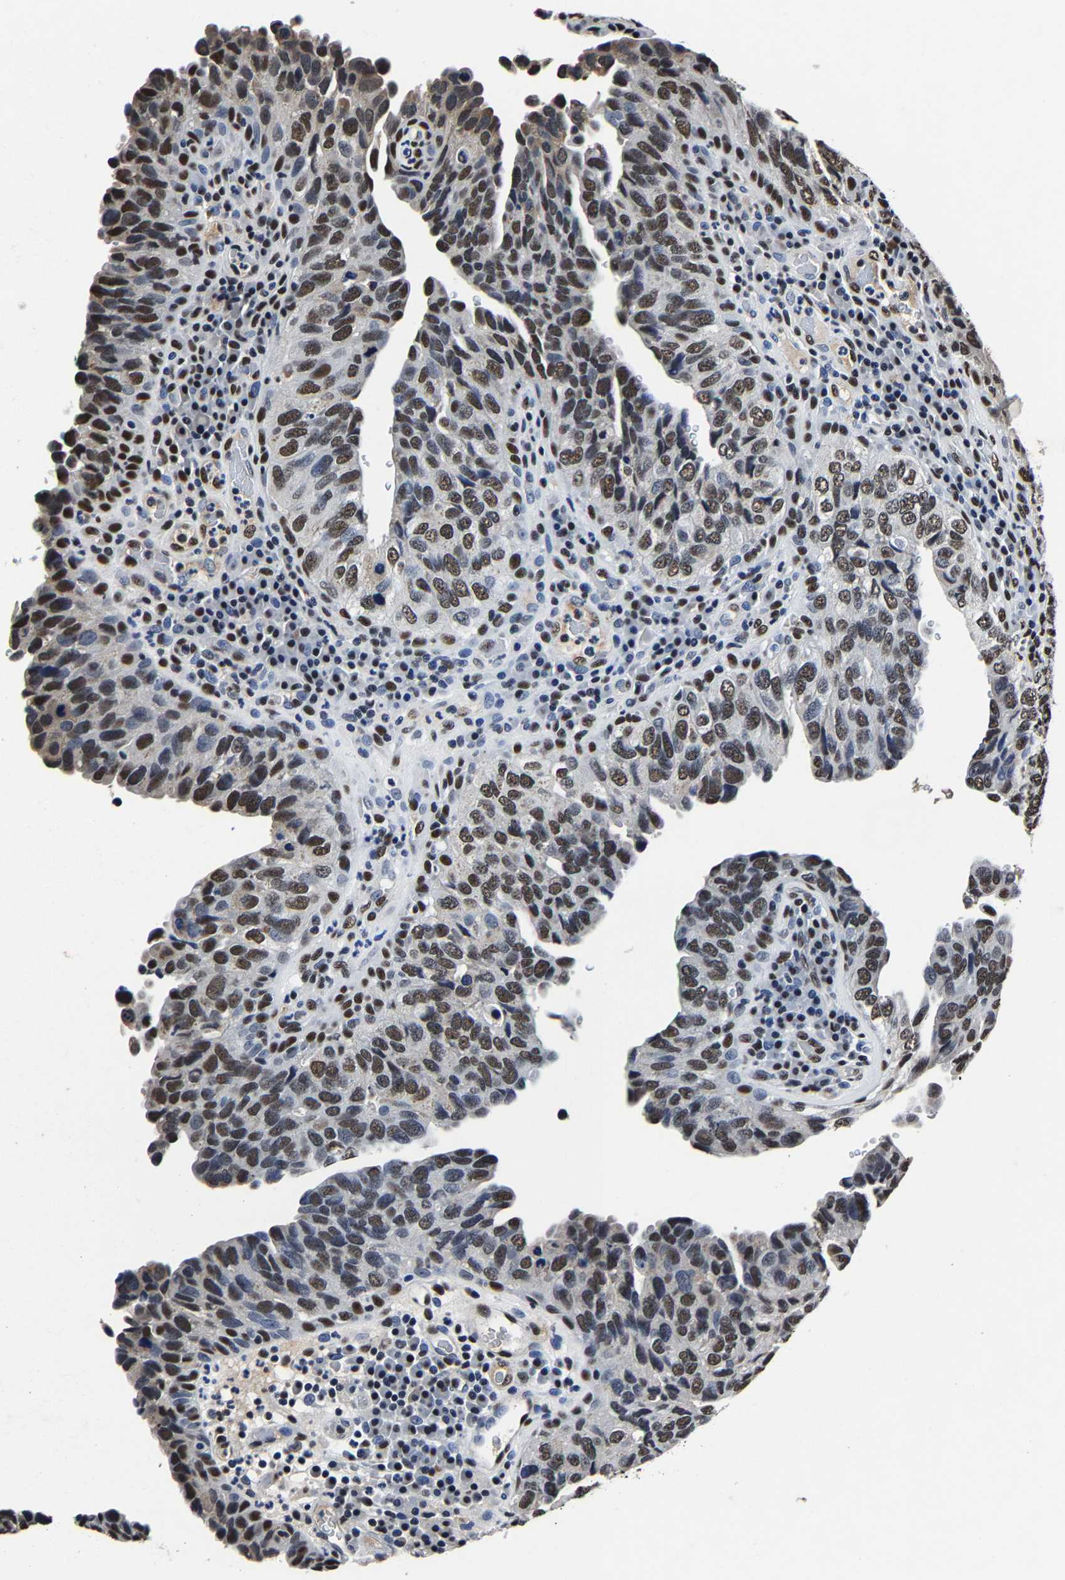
{"staining": {"intensity": "moderate", "quantity": "25%-75%", "location": "nuclear"}, "tissue": "urothelial cancer", "cell_type": "Tumor cells", "image_type": "cancer", "snomed": [{"axis": "morphology", "description": "Urothelial carcinoma, High grade"}, {"axis": "topography", "description": "Urinary bladder"}], "caption": "Protein staining of urothelial carcinoma (high-grade) tissue shows moderate nuclear staining in approximately 25%-75% of tumor cells. Nuclei are stained in blue.", "gene": "RBM45", "patient": {"sex": "female", "age": 82}}